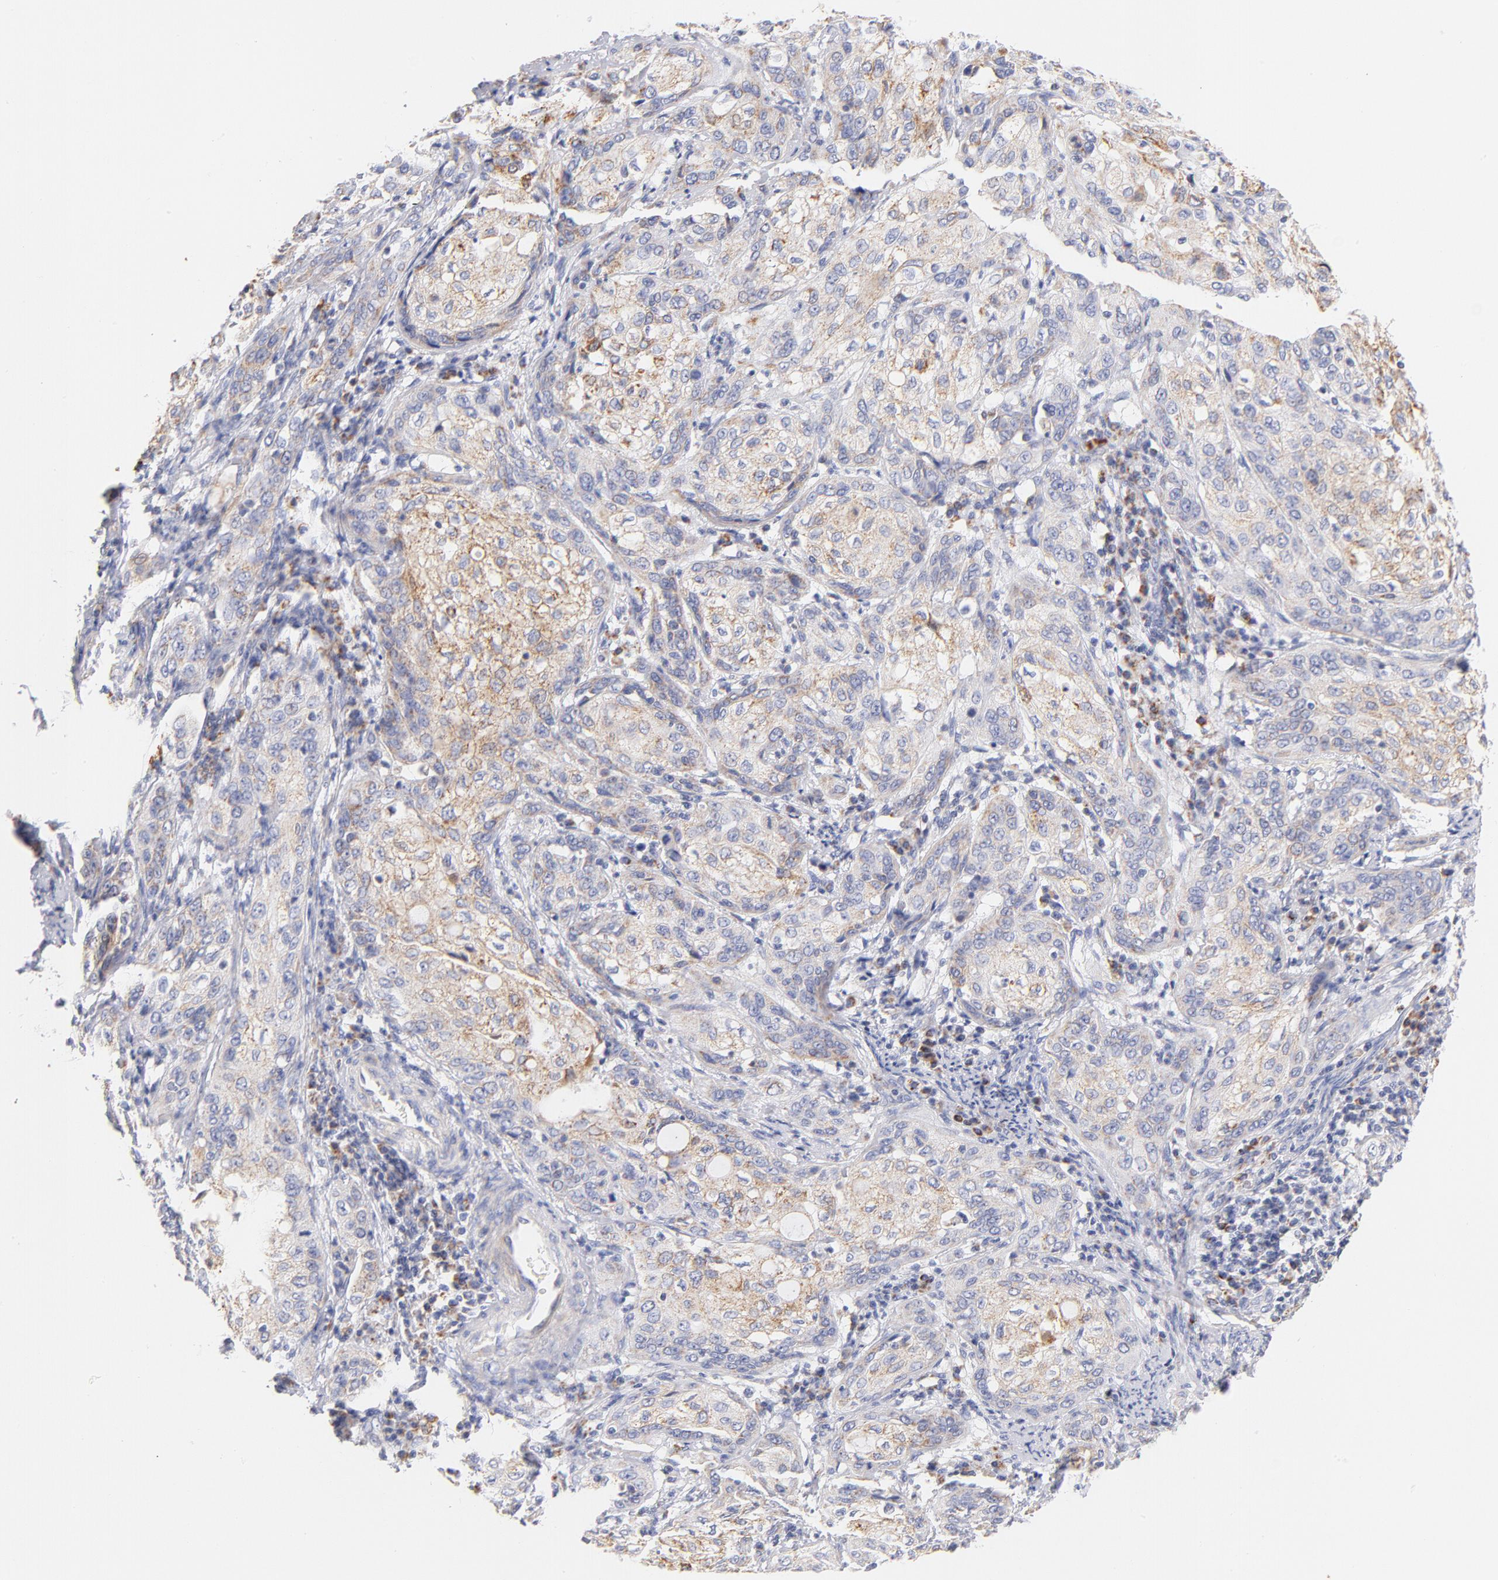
{"staining": {"intensity": "weak", "quantity": ">75%", "location": "cytoplasmic/membranous"}, "tissue": "cervical cancer", "cell_type": "Tumor cells", "image_type": "cancer", "snomed": [{"axis": "morphology", "description": "Squamous cell carcinoma, NOS"}, {"axis": "topography", "description": "Cervix"}], "caption": "Protein staining exhibits weak cytoplasmic/membranous staining in about >75% of tumor cells in cervical cancer. Nuclei are stained in blue.", "gene": "AIFM1", "patient": {"sex": "female", "age": 41}}